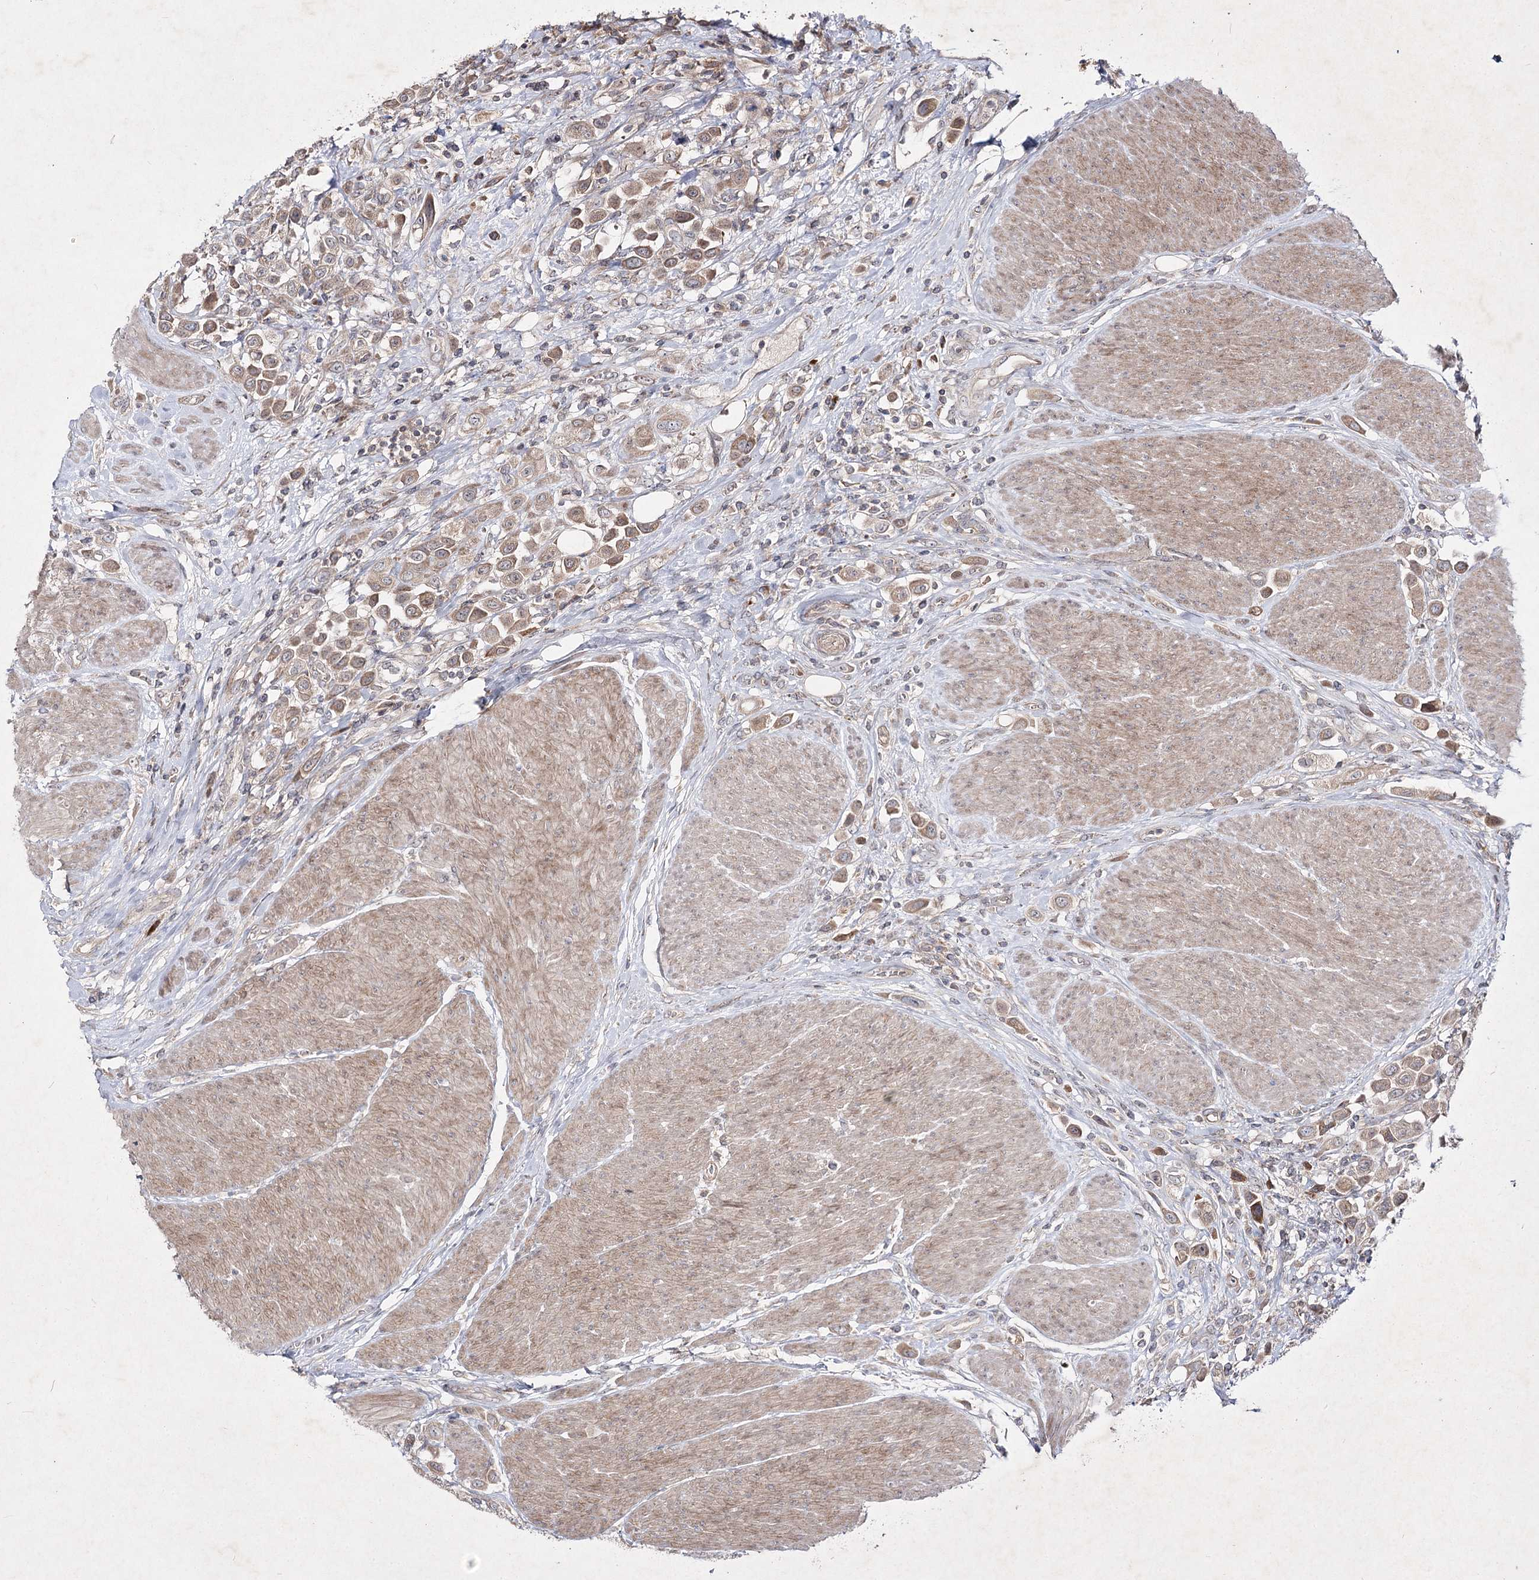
{"staining": {"intensity": "moderate", "quantity": ">75%", "location": "cytoplasmic/membranous"}, "tissue": "urothelial cancer", "cell_type": "Tumor cells", "image_type": "cancer", "snomed": [{"axis": "morphology", "description": "Urothelial carcinoma, High grade"}, {"axis": "topography", "description": "Urinary bladder"}], "caption": "This image exhibits immunohistochemistry (IHC) staining of urothelial cancer, with medium moderate cytoplasmic/membranous expression in about >75% of tumor cells.", "gene": "CIB2", "patient": {"sex": "male", "age": 50}}